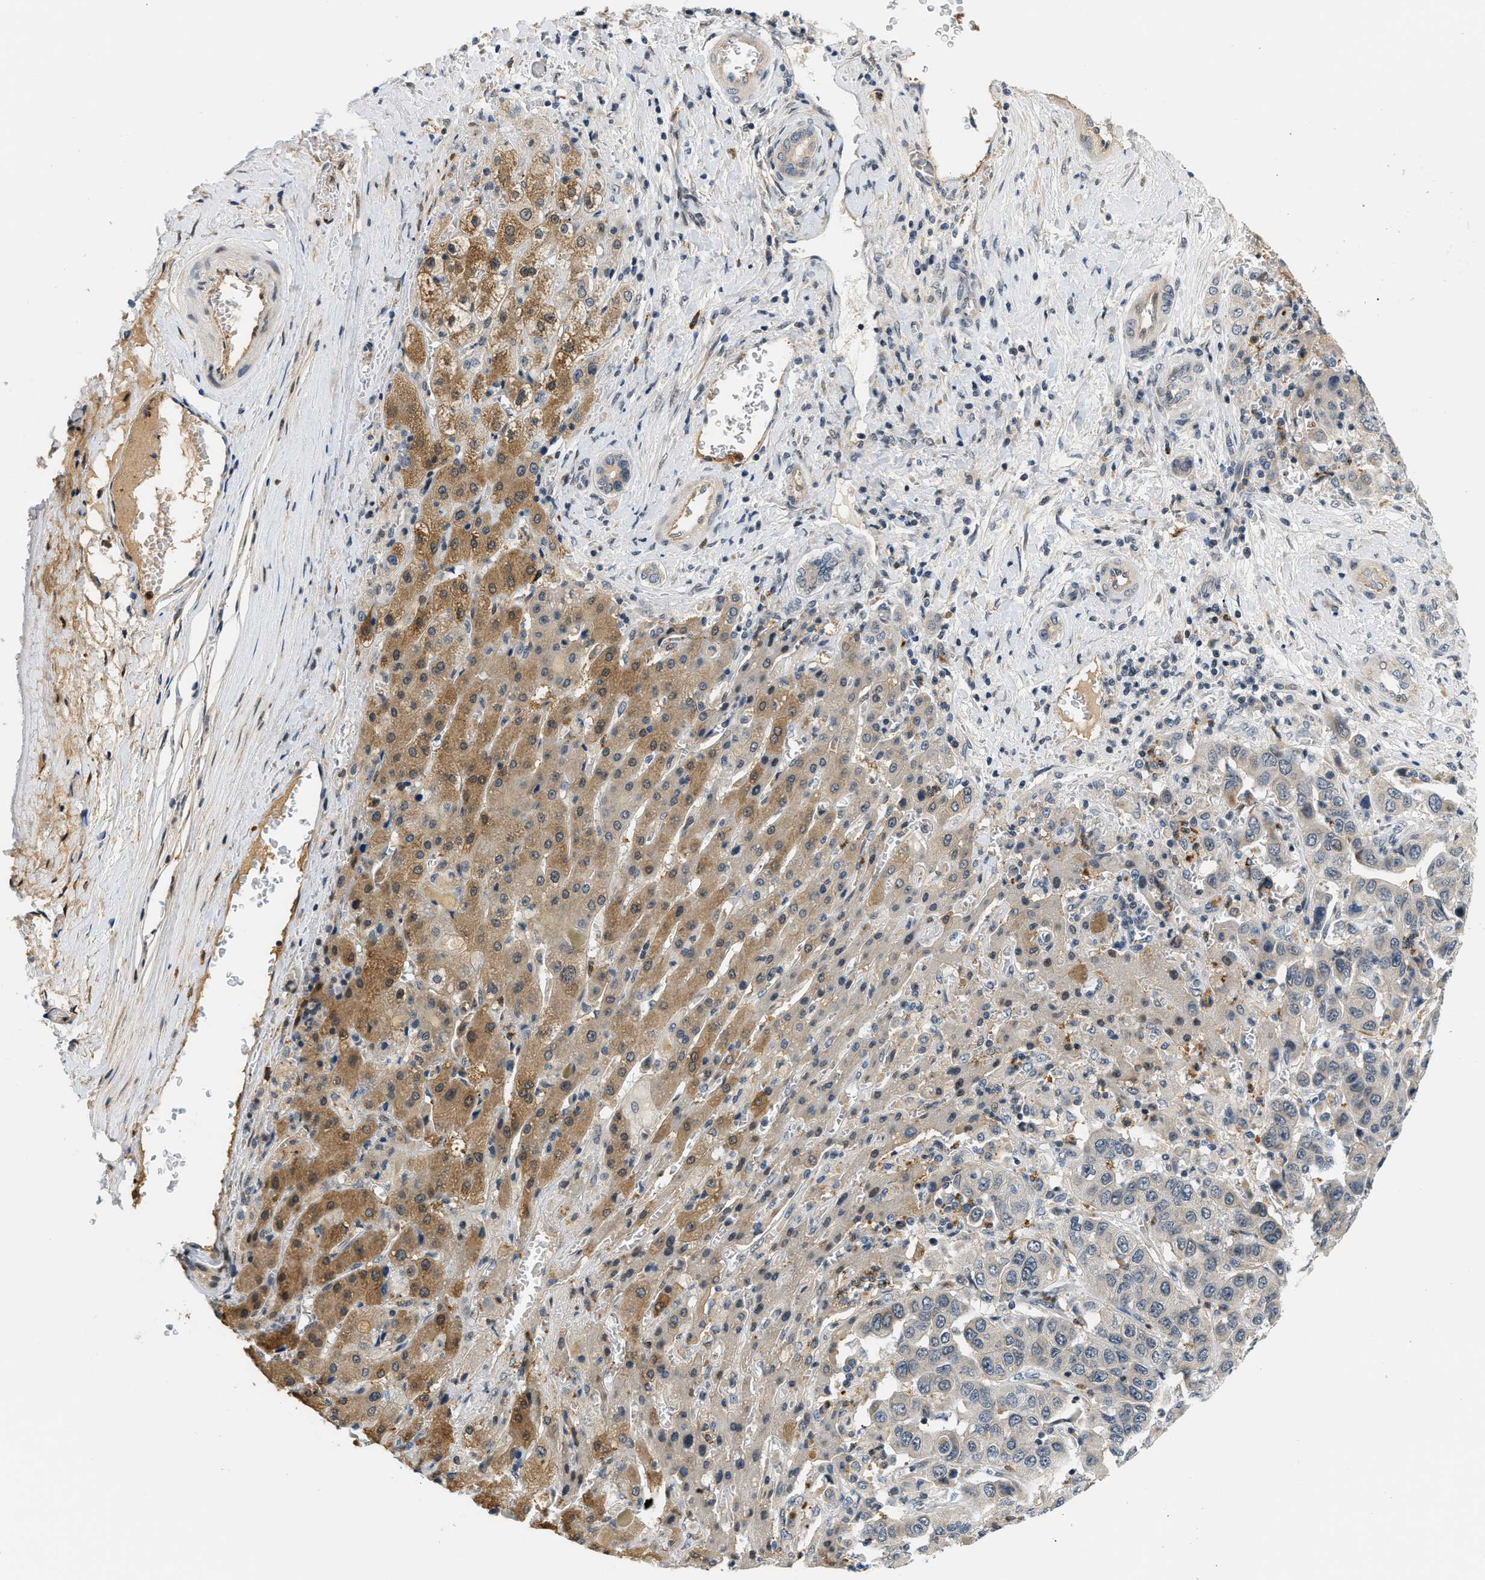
{"staining": {"intensity": "negative", "quantity": "none", "location": "none"}, "tissue": "liver cancer", "cell_type": "Tumor cells", "image_type": "cancer", "snomed": [{"axis": "morphology", "description": "Cholangiocarcinoma"}, {"axis": "topography", "description": "Liver"}], "caption": "The immunohistochemistry photomicrograph has no significant expression in tumor cells of liver cancer tissue.", "gene": "KMT2A", "patient": {"sex": "female", "age": 52}}